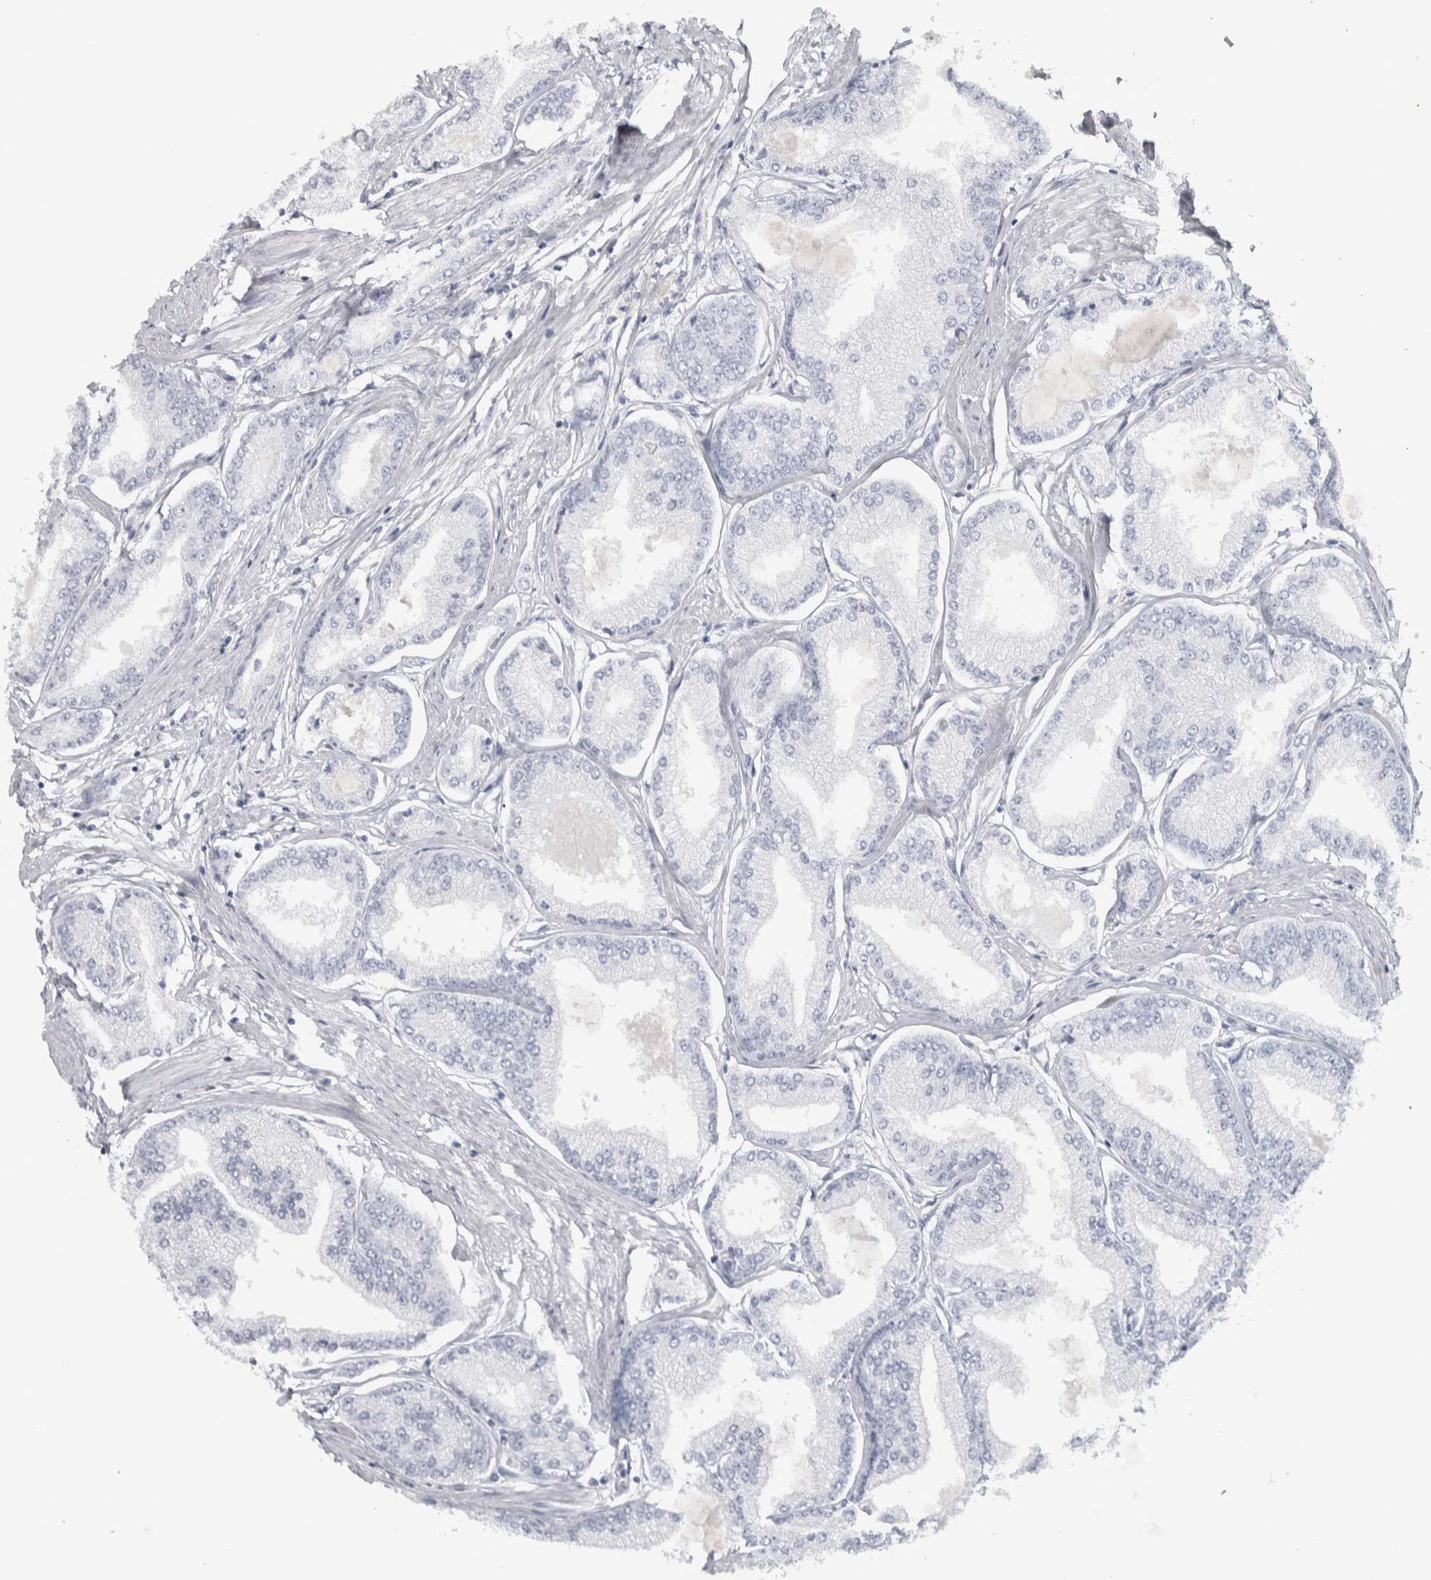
{"staining": {"intensity": "negative", "quantity": "none", "location": "none"}, "tissue": "prostate cancer", "cell_type": "Tumor cells", "image_type": "cancer", "snomed": [{"axis": "morphology", "description": "Adenocarcinoma, Low grade"}, {"axis": "topography", "description": "Prostate"}], "caption": "Prostate adenocarcinoma (low-grade) was stained to show a protein in brown. There is no significant expression in tumor cells.", "gene": "NECAB1", "patient": {"sex": "male", "age": 52}}